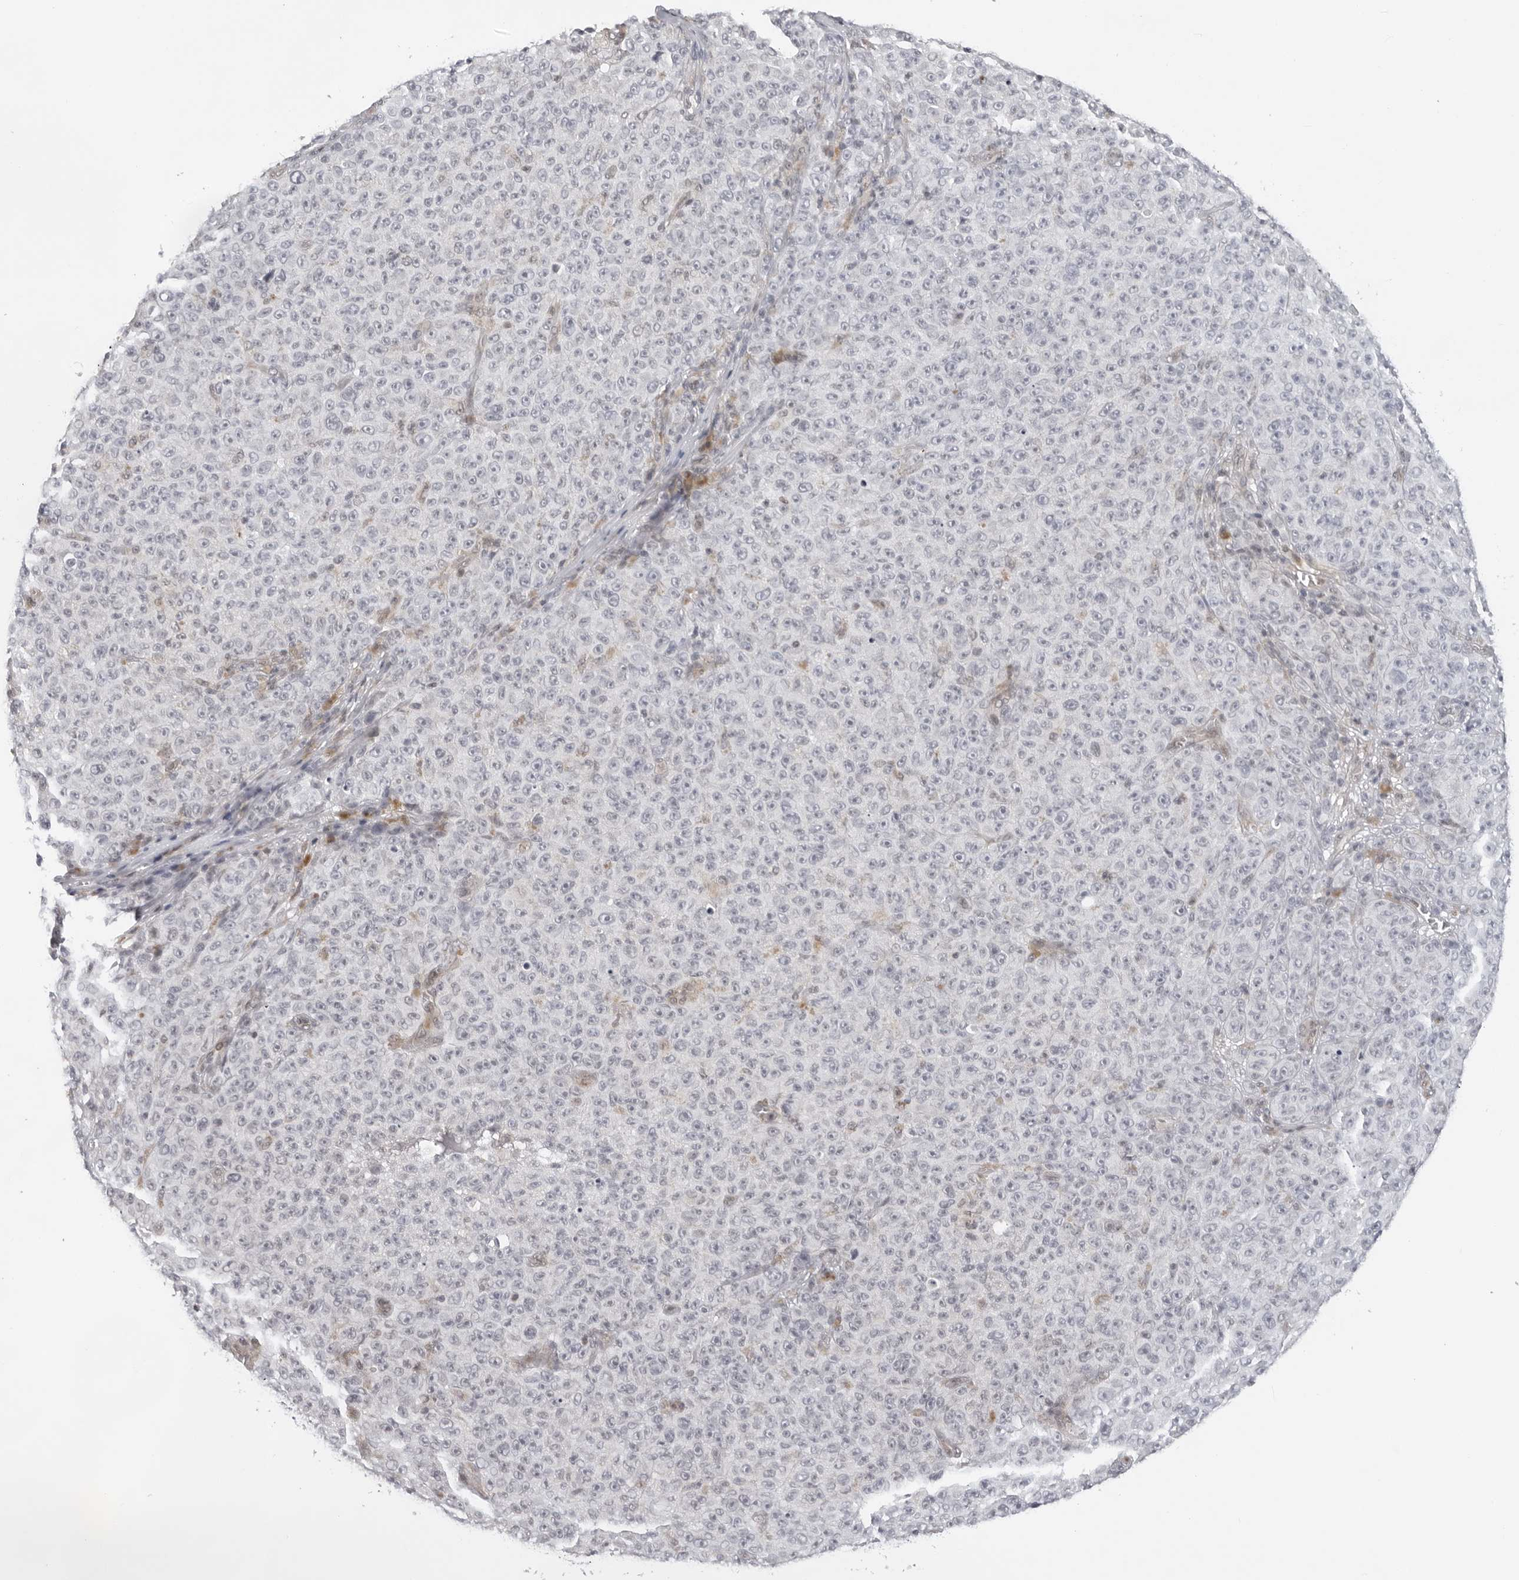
{"staining": {"intensity": "negative", "quantity": "none", "location": "none"}, "tissue": "melanoma", "cell_type": "Tumor cells", "image_type": "cancer", "snomed": [{"axis": "morphology", "description": "Malignant melanoma, NOS"}, {"axis": "topography", "description": "Skin"}], "caption": "A high-resolution image shows immunohistochemistry staining of melanoma, which reveals no significant positivity in tumor cells. (DAB (3,3'-diaminobenzidine) immunohistochemistry, high magnification).", "gene": "CASP7", "patient": {"sex": "female", "age": 82}}